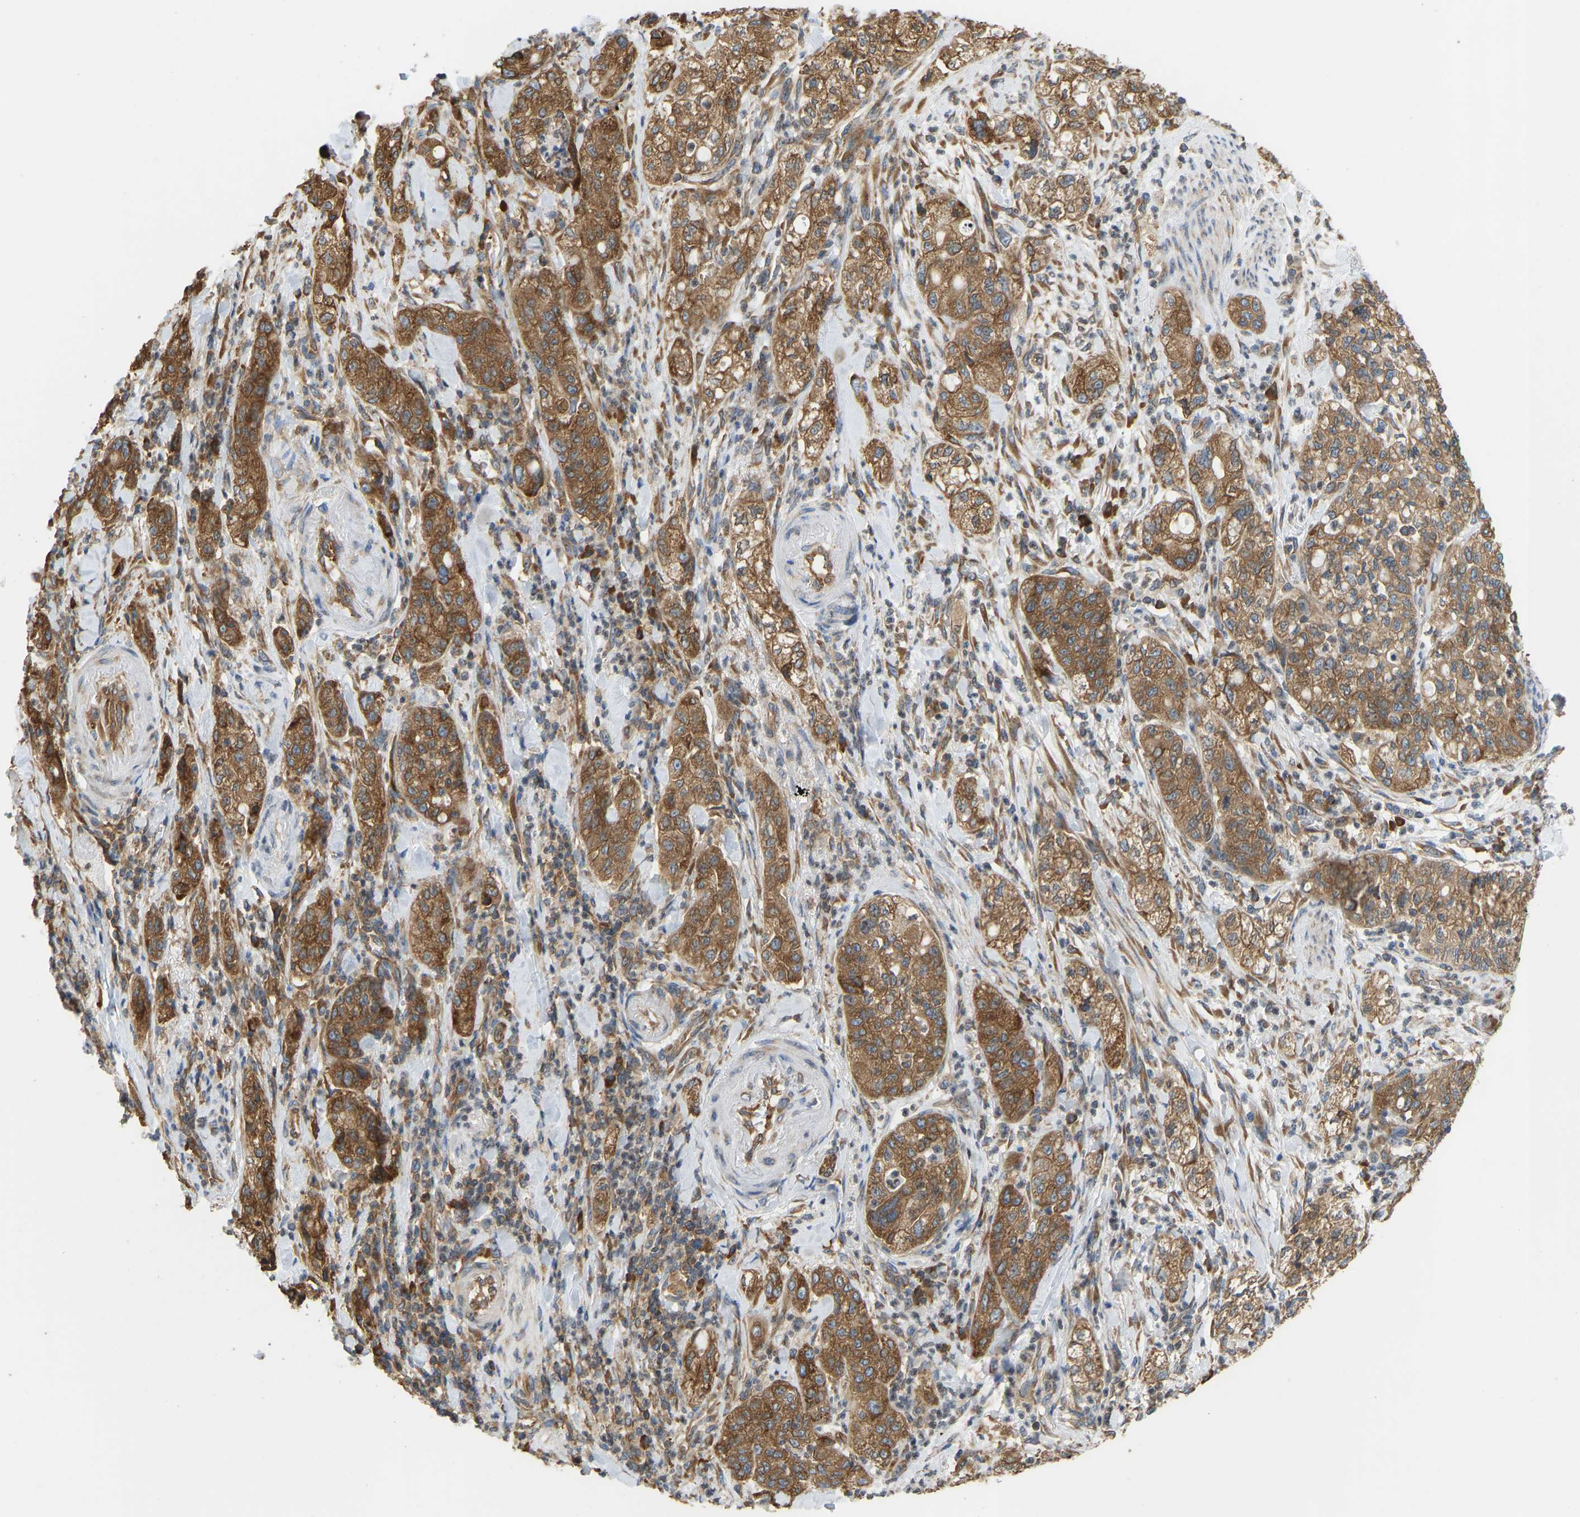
{"staining": {"intensity": "moderate", "quantity": ">75%", "location": "cytoplasmic/membranous"}, "tissue": "pancreatic cancer", "cell_type": "Tumor cells", "image_type": "cancer", "snomed": [{"axis": "morphology", "description": "Adenocarcinoma, NOS"}, {"axis": "topography", "description": "Pancreas"}], "caption": "Brown immunohistochemical staining in pancreatic cancer (adenocarcinoma) reveals moderate cytoplasmic/membranous staining in about >75% of tumor cells.", "gene": "RPS6KB2", "patient": {"sex": "female", "age": 78}}